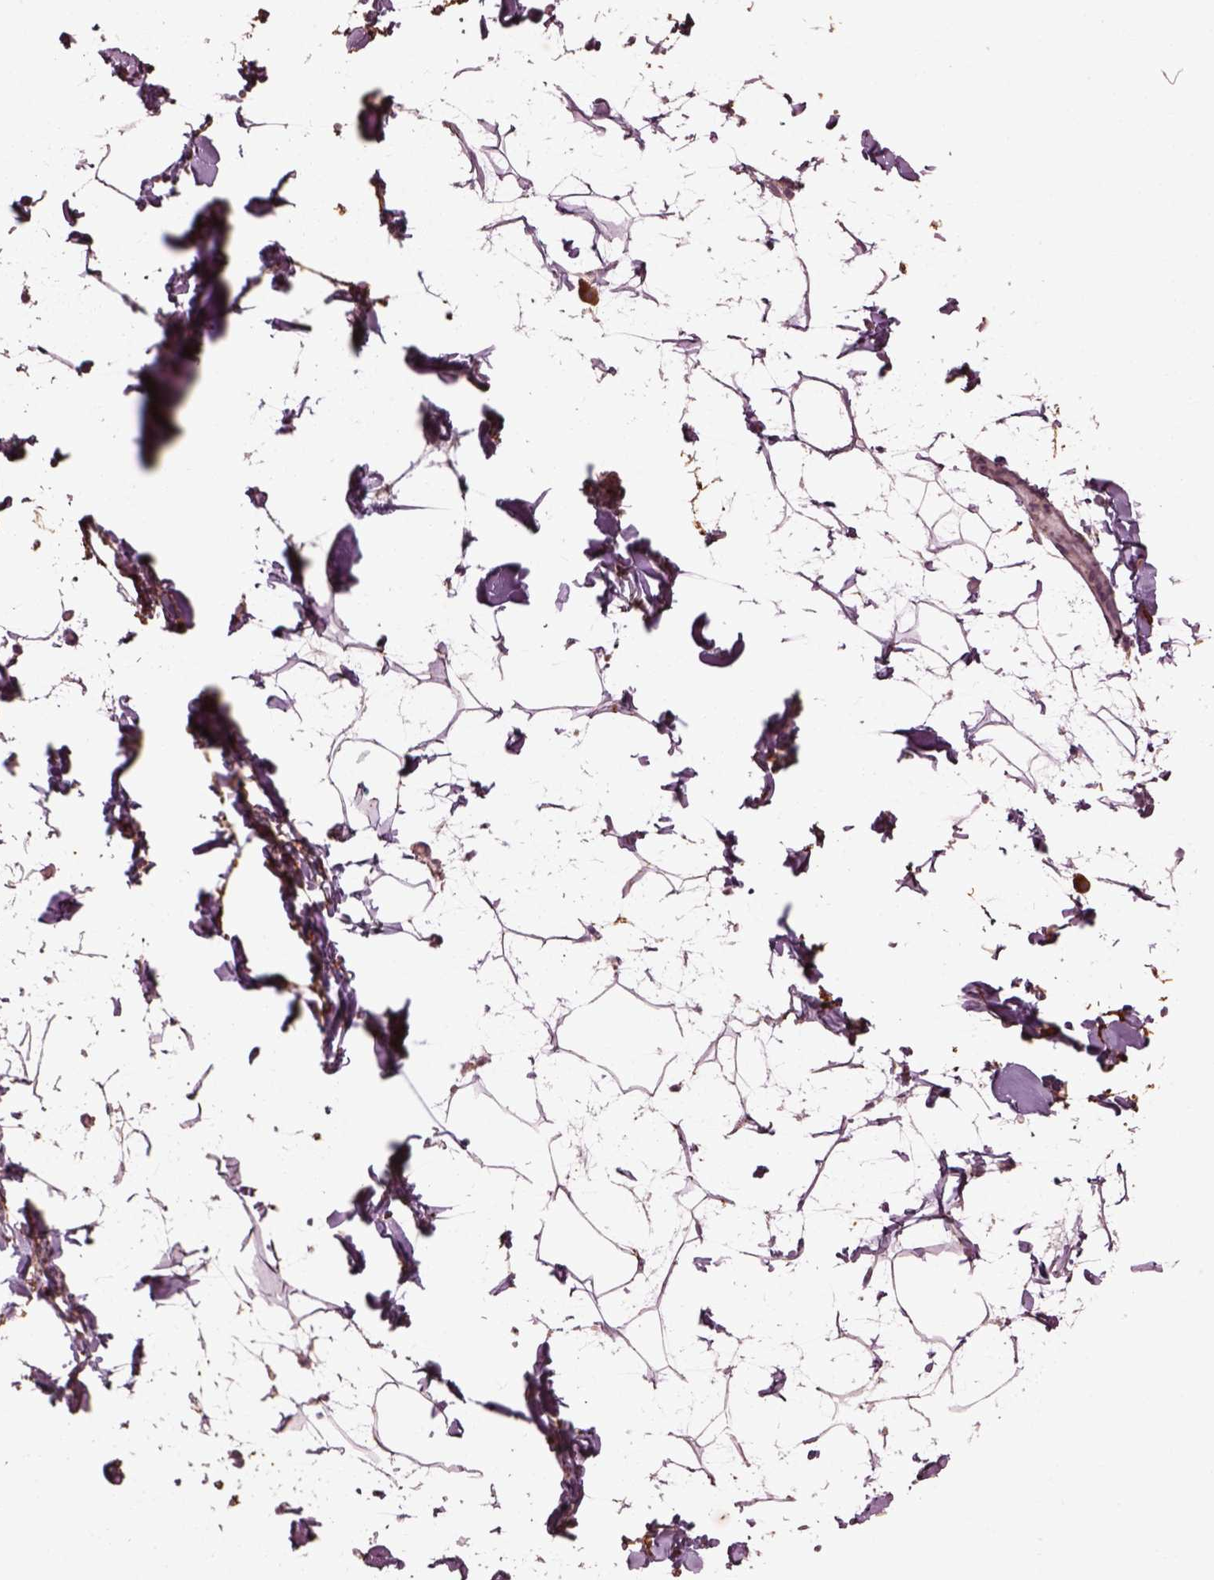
{"staining": {"intensity": "negative", "quantity": "none", "location": "none"}, "tissue": "adipose tissue", "cell_type": "Adipocytes", "image_type": "normal", "snomed": [{"axis": "morphology", "description": "Normal tissue, NOS"}, {"axis": "topography", "description": "Gallbladder"}, {"axis": "topography", "description": "Peripheral nerve tissue"}], "caption": "Immunohistochemistry (IHC) image of unremarkable adipose tissue stained for a protein (brown), which shows no staining in adipocytes.", "gene": "EFEMP1", "patient": {"sex": "female", "age": 45}}